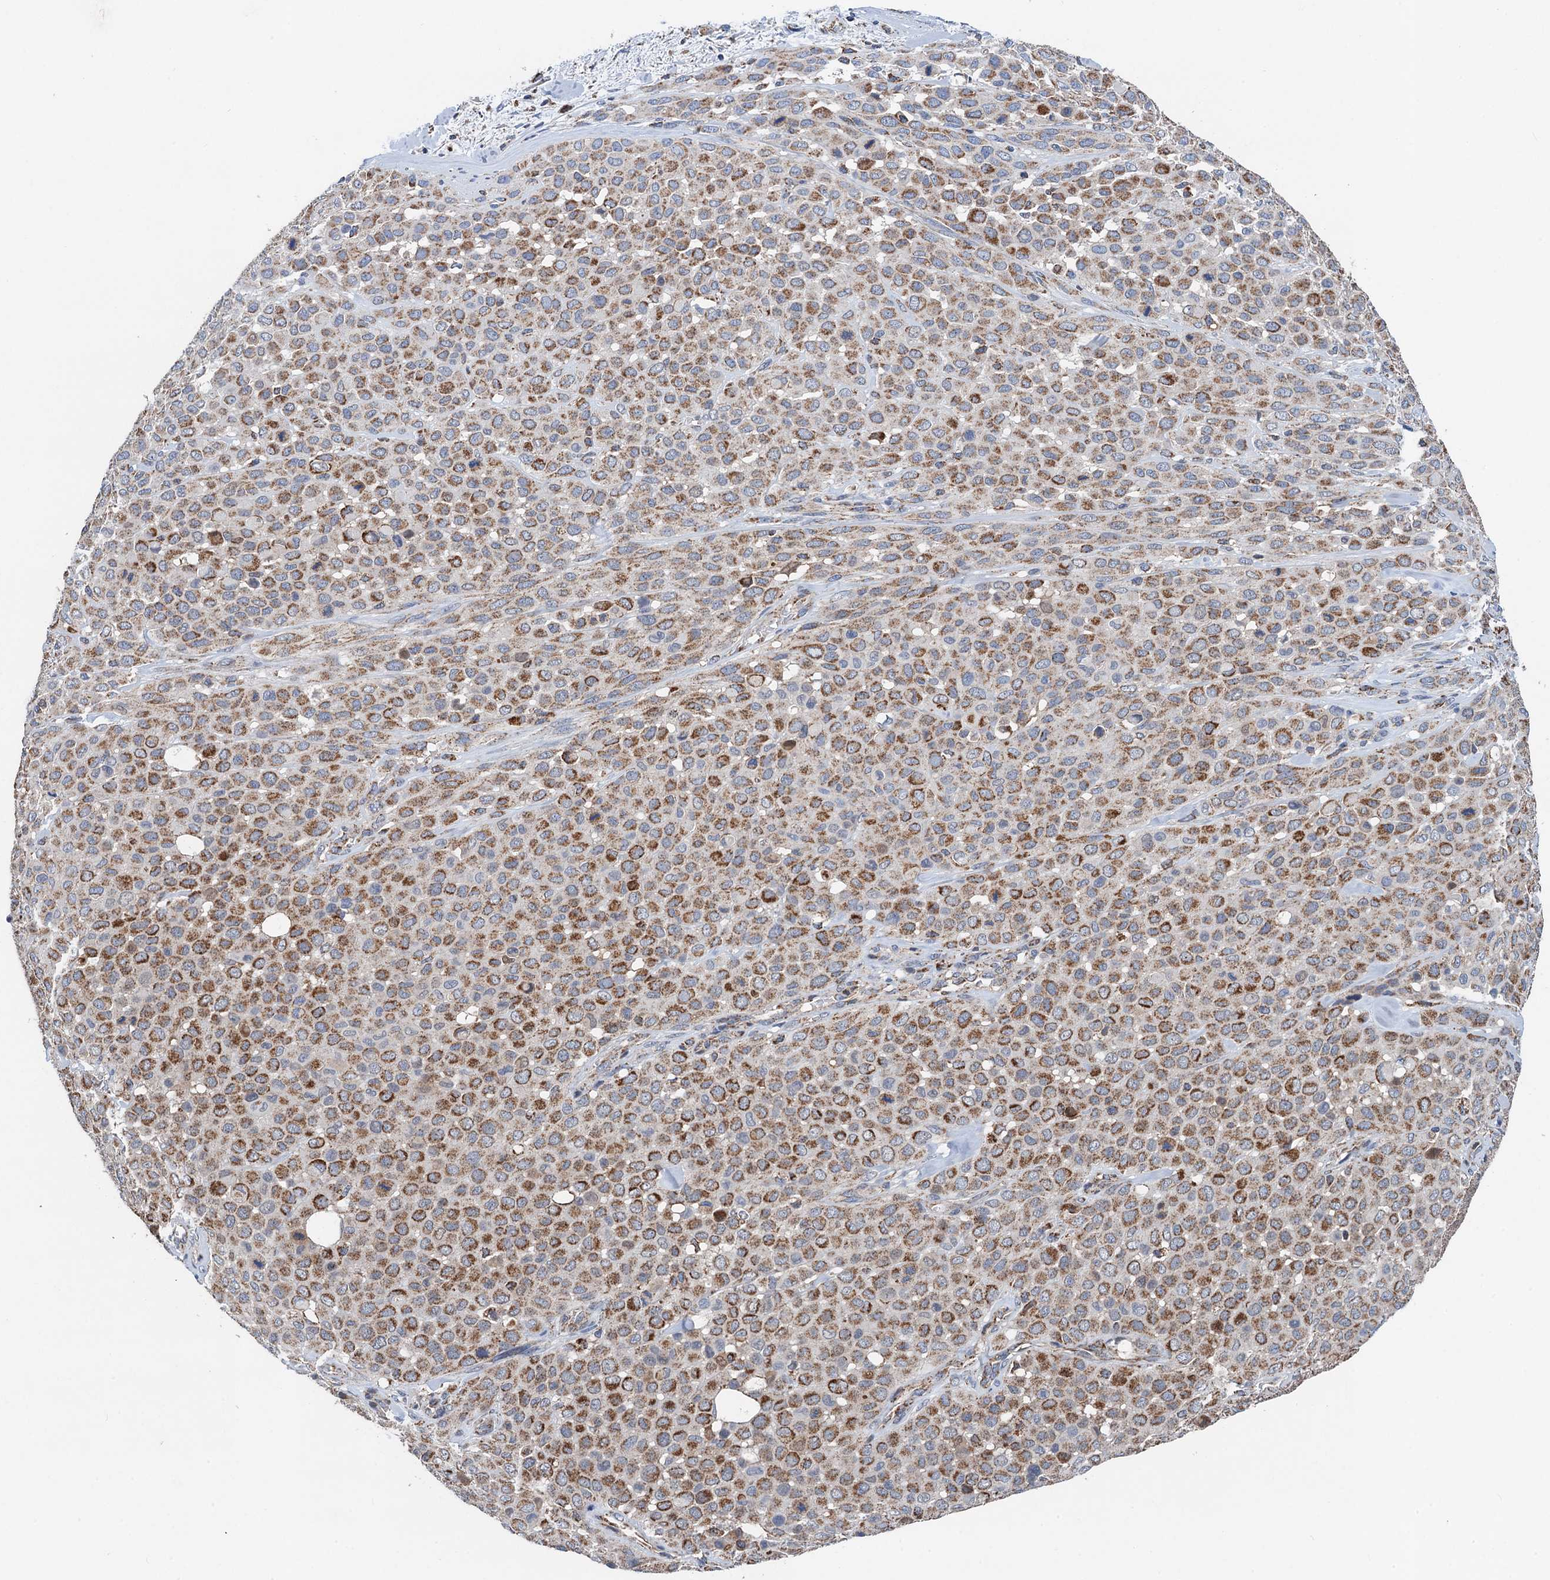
{"staining": {"intensity": "moderate", "quantity": ">75%", "location": "cytoplasmic/membranous"}, "tissue": "melanoma", "cell_type": "Tumor cells", "image_type": "cancer", "snomed": [{"axis": "morphology", "description": "Malignant melanoma, Metastatic site"}, {"axis": "topography", "description": "Skin"}], "caption": "A micrograph of human malignant melanoma (metastatic site) stained for a protein shows moderate cytoplasmic/membranous brown staining in tumor cells.", "gene": "DGLUCY", "patient": {"sex": "female", "age": 81}}